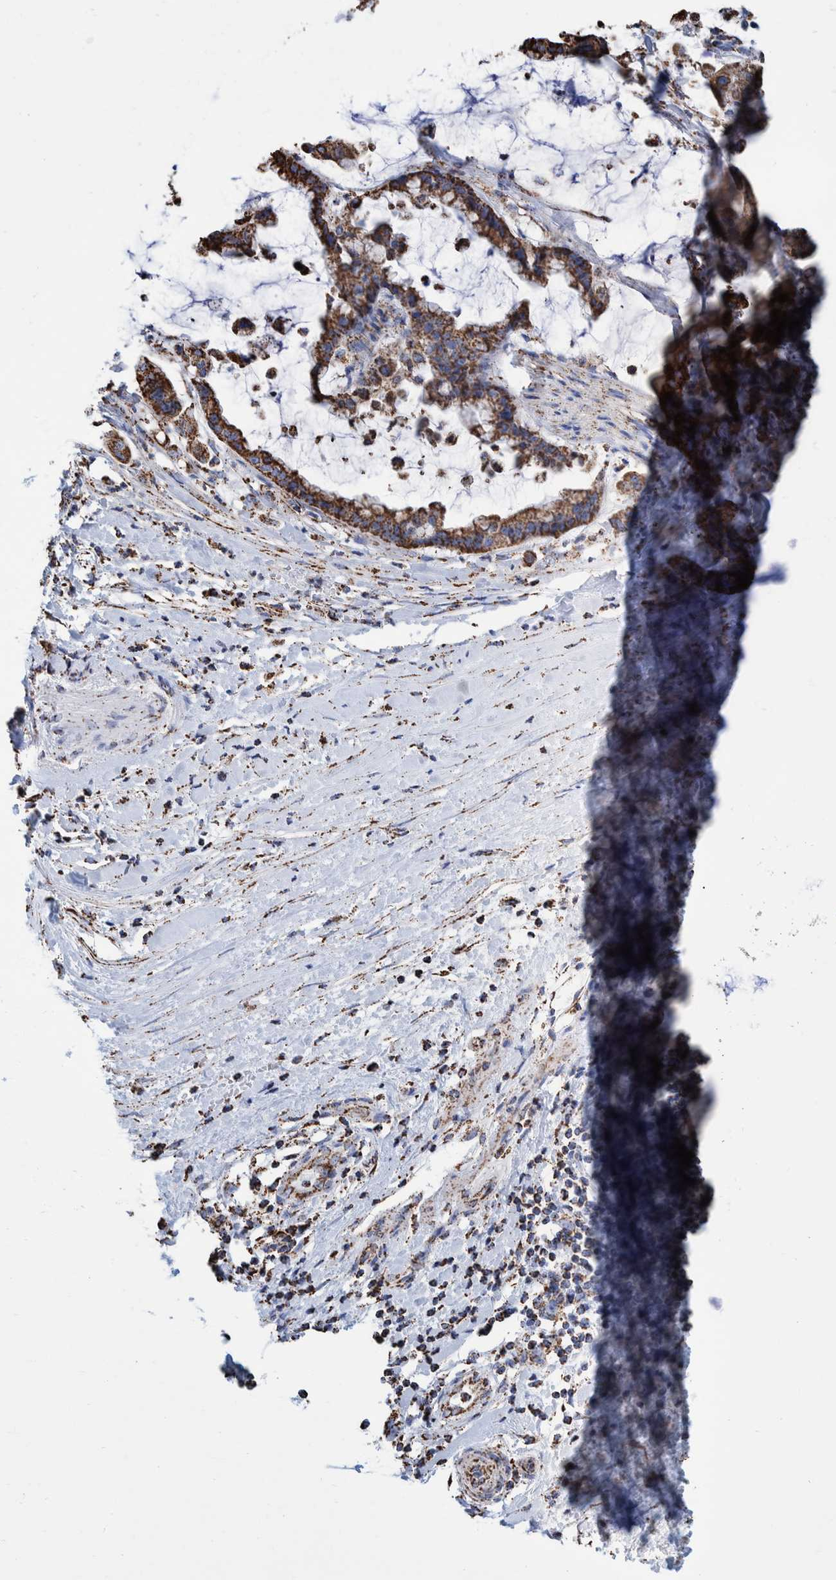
{"staining": {"intensity": "strong", "quantity": ">75%", "location": "cytoplasmic/membranous"}, "tissue": "pancreatic cancer", "cell_type": "Tumor cells", "image_type": "cancer", "snomed": [{"axis": "morphology", "description": "Adenocarcinoma, NOS"}, {"axis": "topography", "description": "Pancreas"}], "caption": "Strong cytoplasmic/membranous protein expression is identified in approximately >75% of tumor cells in adenocarcinoma (pancreatic).", "gene": "VPS26C", "patient": {"sex": "male", "age": 41}}